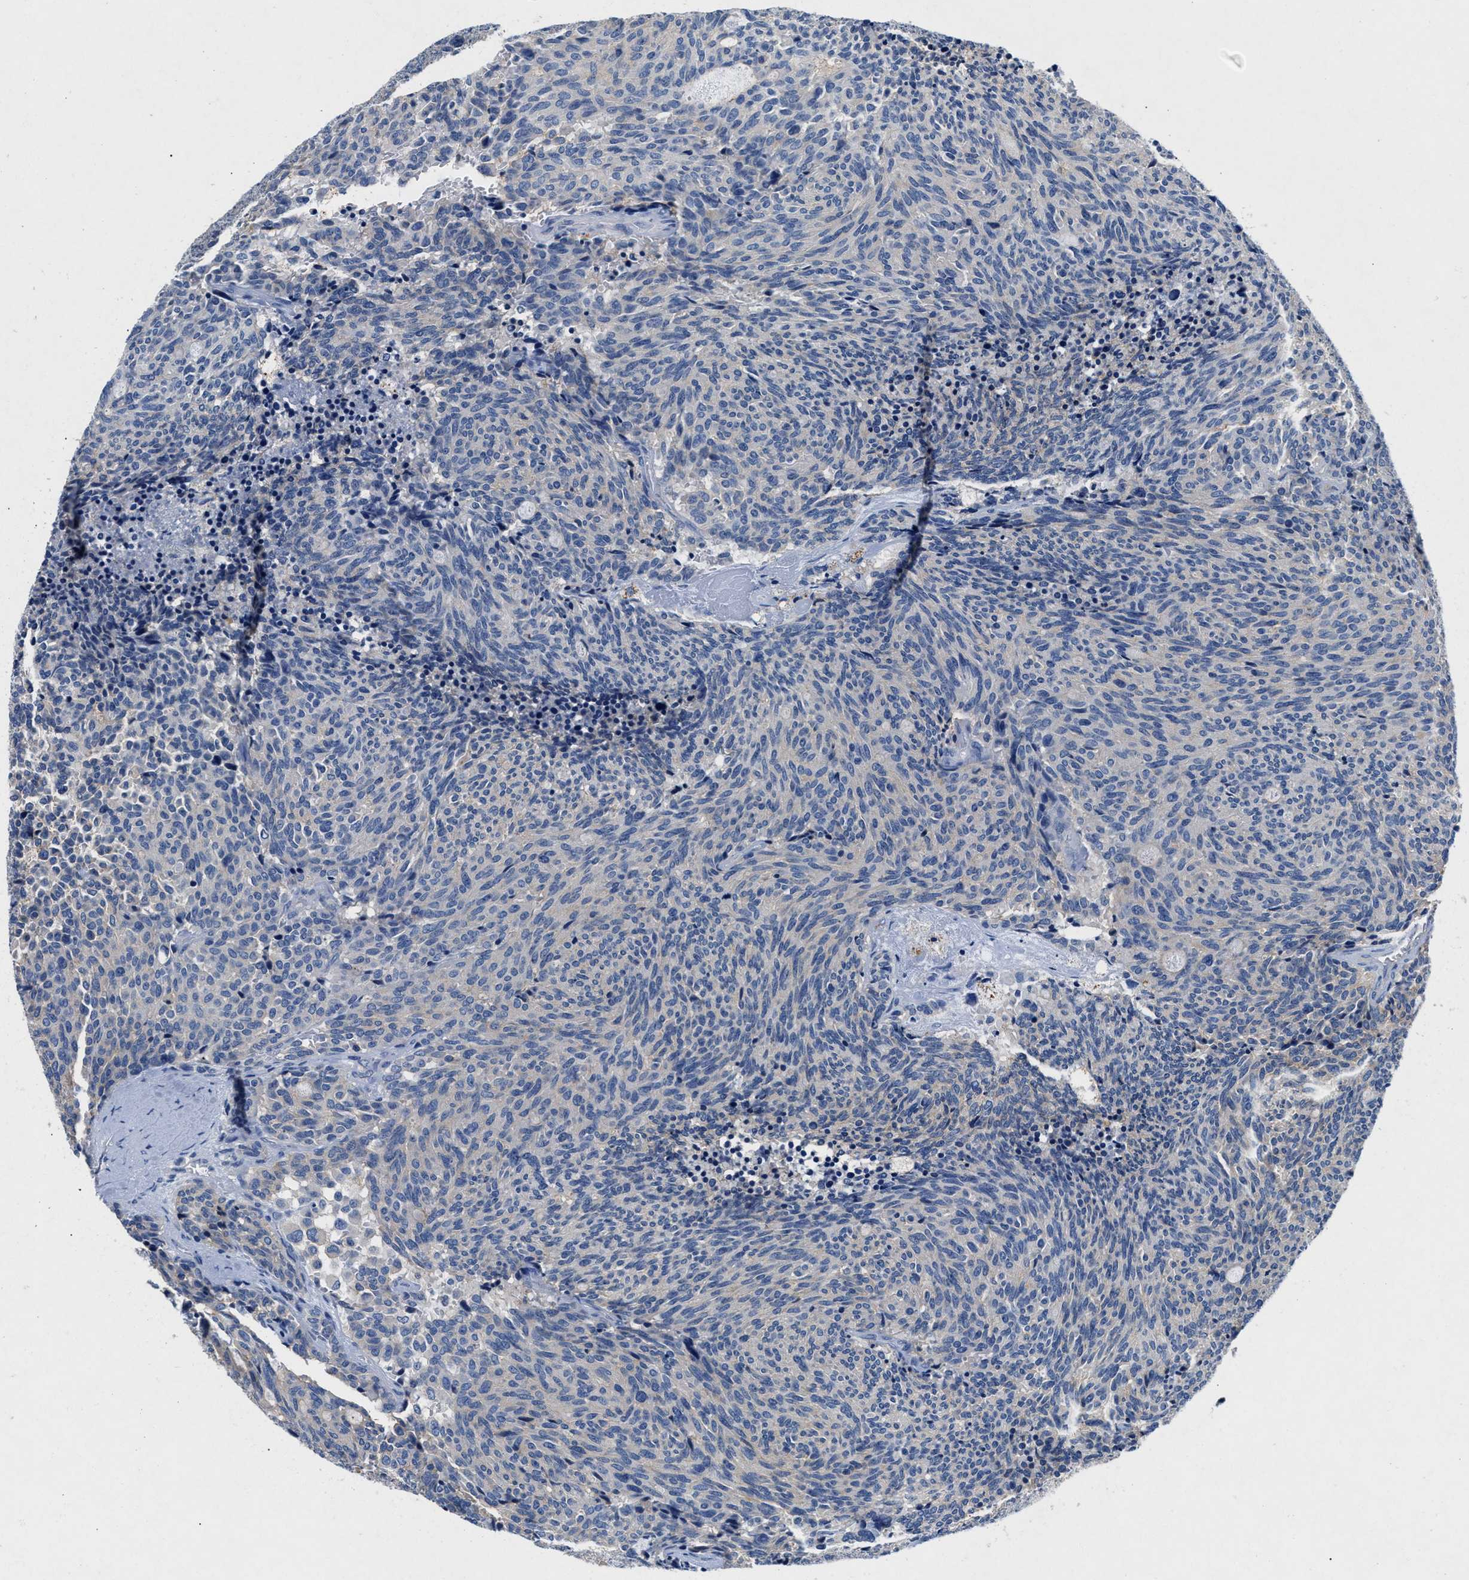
{"staining": {"intensity": "negative", "quantity": "none", "location": "none"}, "tissue": "carcinoid", "cell_type": "Tumor cells", "image_type": "cancer", "snomed": [{"axis": "morphology", "description": "Carcinoid, malignant, NOS"}, {"axis": "topography", "description": "Pancreas"}], "caption": "This is a photomicrograph of IHC staining of carcinoid (malignant), which shows no expression in tumor cells.", "gene": "GNAI3", "patient": {"sex": "female", "age": 54}}